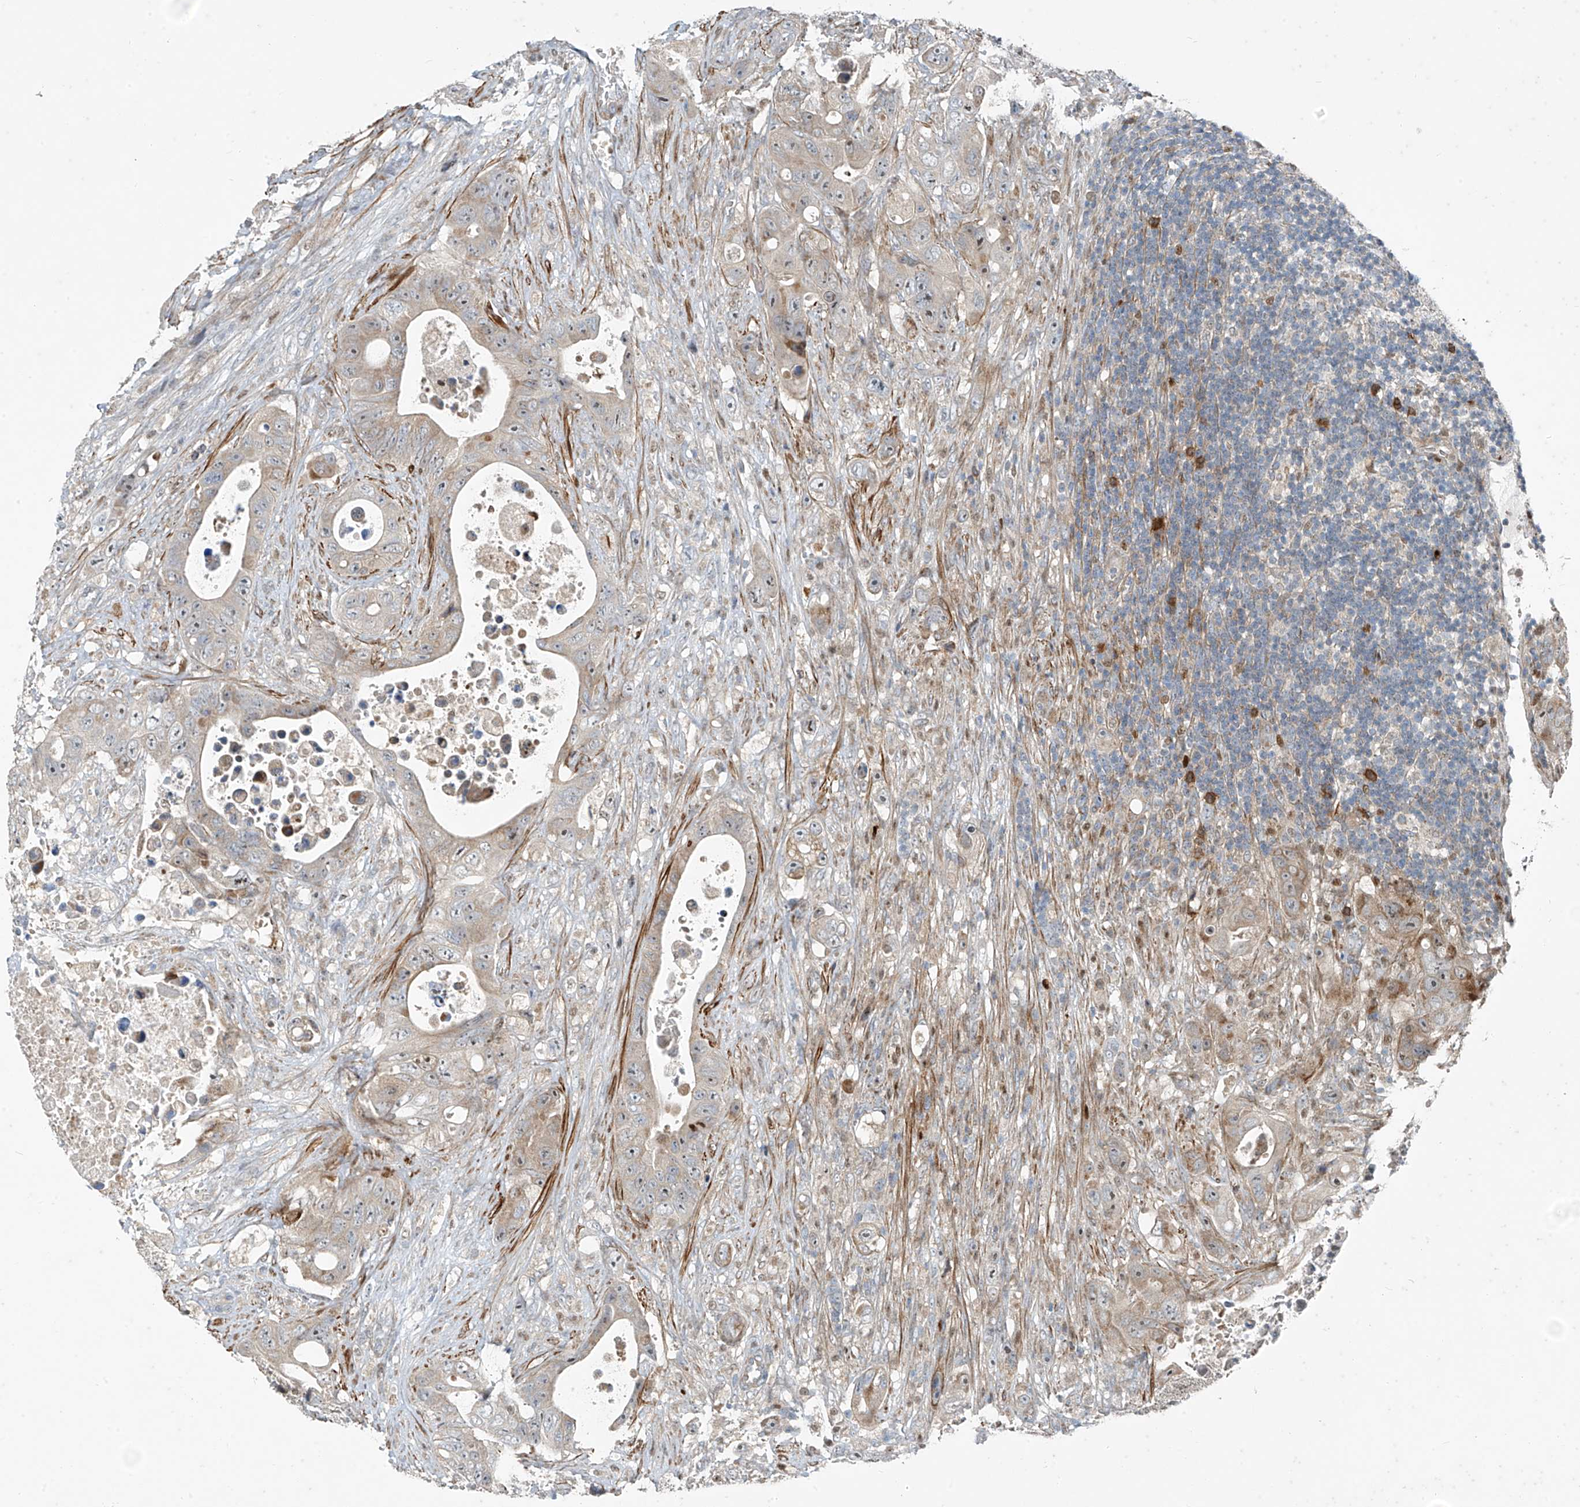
{"staining": {"intensity": "moderate", "quantity": "25%-75%", "location": "cytoplasmic/membranous"}, "tissue": "colorectal cancer", "cell_type": "Tumor cells", "image_type": "cancer", "snomed": [{"axis": "morphology", "description": "Adenocarcinoma, NOS"}, {"axis": "topography", "description": "Colon"}], "caption": "Human colorectal cancer (adenocarcinoma) stained with a brown dye shows moderate cytoplasmic/membranous positive positivity in approximately 25%-75% of tumor cells.", "gene": "PPCS", "patient": {"sex": "female", "age": 46}}